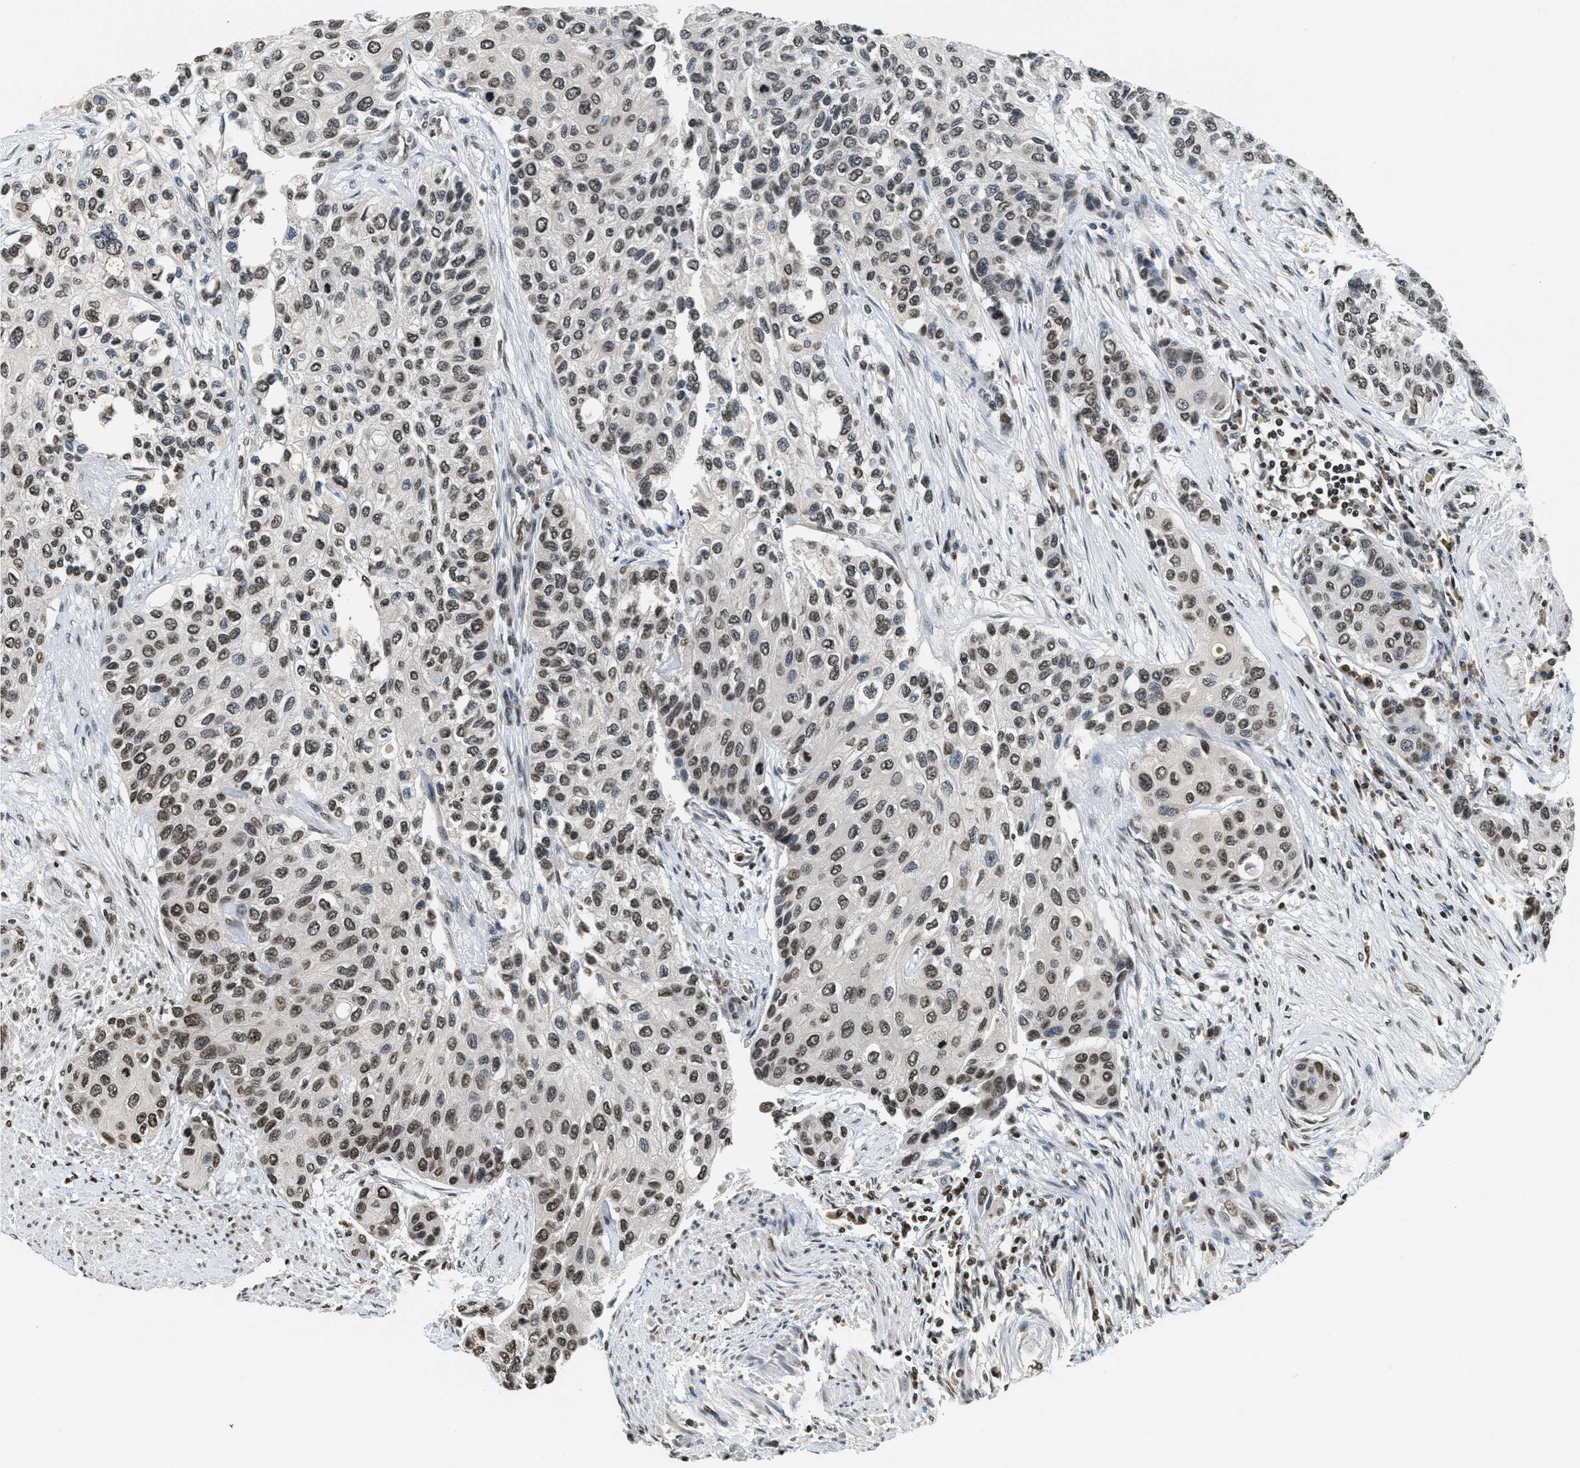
{"staining": {"intensity": "moderate", "quantity": ">75%", "location": "nuclear"}, "tissue": "urothelial cancer", "cell_type": "Tumor cells", "image_type": "cancer", "snomed": [{"axis": "morphology", "description": "Urothelial carcinoma, High grade"}, {"axis": "topography", "description": "Urinary bladder"}], "caption": "High-grade urothelial carcinoma stained with a protein marker reveals moderate staining in tumor cells.", "gene": "LDB2", "patient": {"sex": "female", "age": 56}}